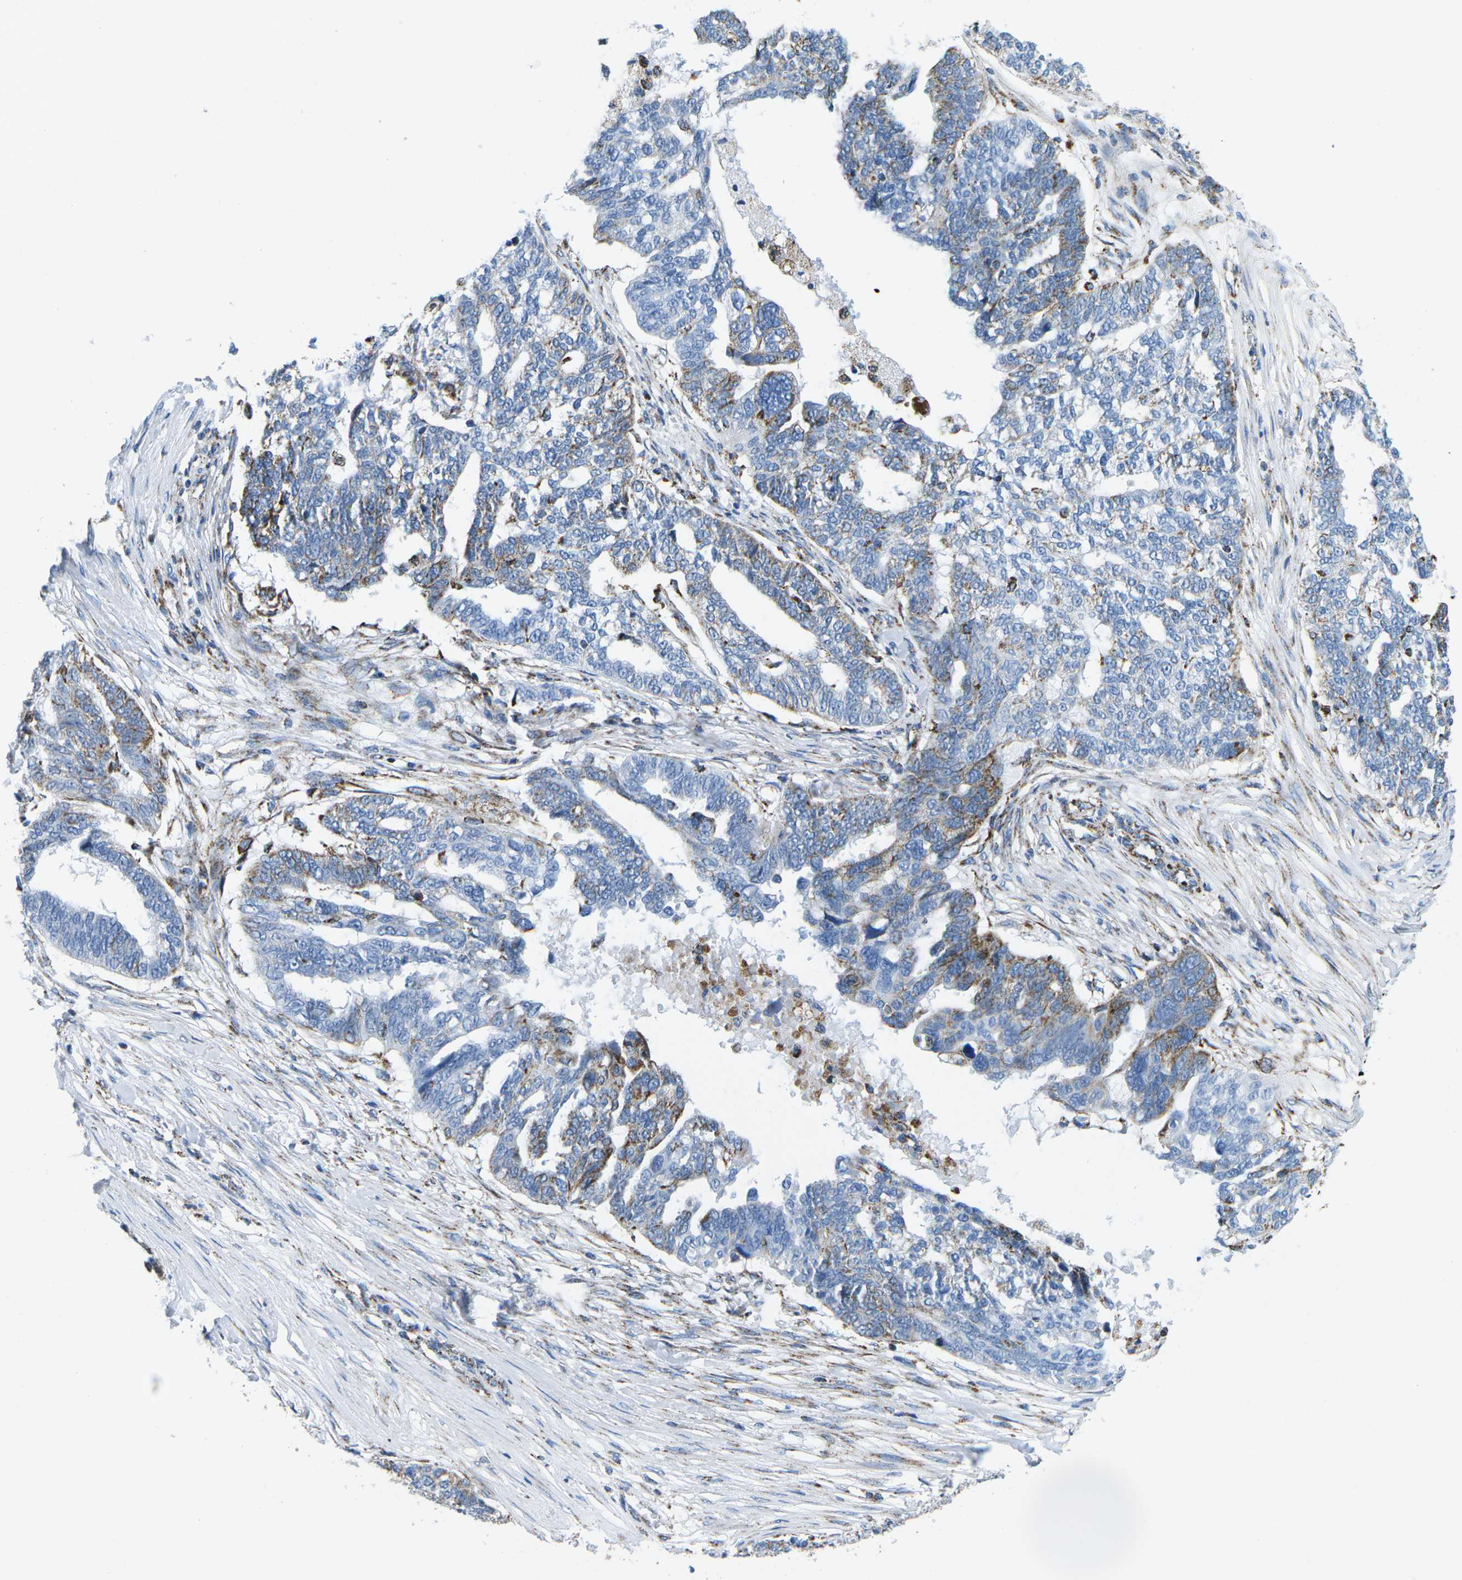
{"staining": {"intensity": "weak", "quantity": "<25%", "location": "cytoplasmic/membranous"}, "tissue": "ovarian cancer", "cell_type": "Tumor cells", "image_type": "cancer", "snomed": [{"axis": "morphology", "description": "Cystadenocarcinoma, serous, NOS"}, {"axis": "topography", "description": "Ovary"}], "caption": "Immunohistochemical staining of ovarian serous cystadenocarcinoma reveals no significant positivity in tumor cells.", "gene": "COX6C", "patient": {"sex": "female", "age": 59}}